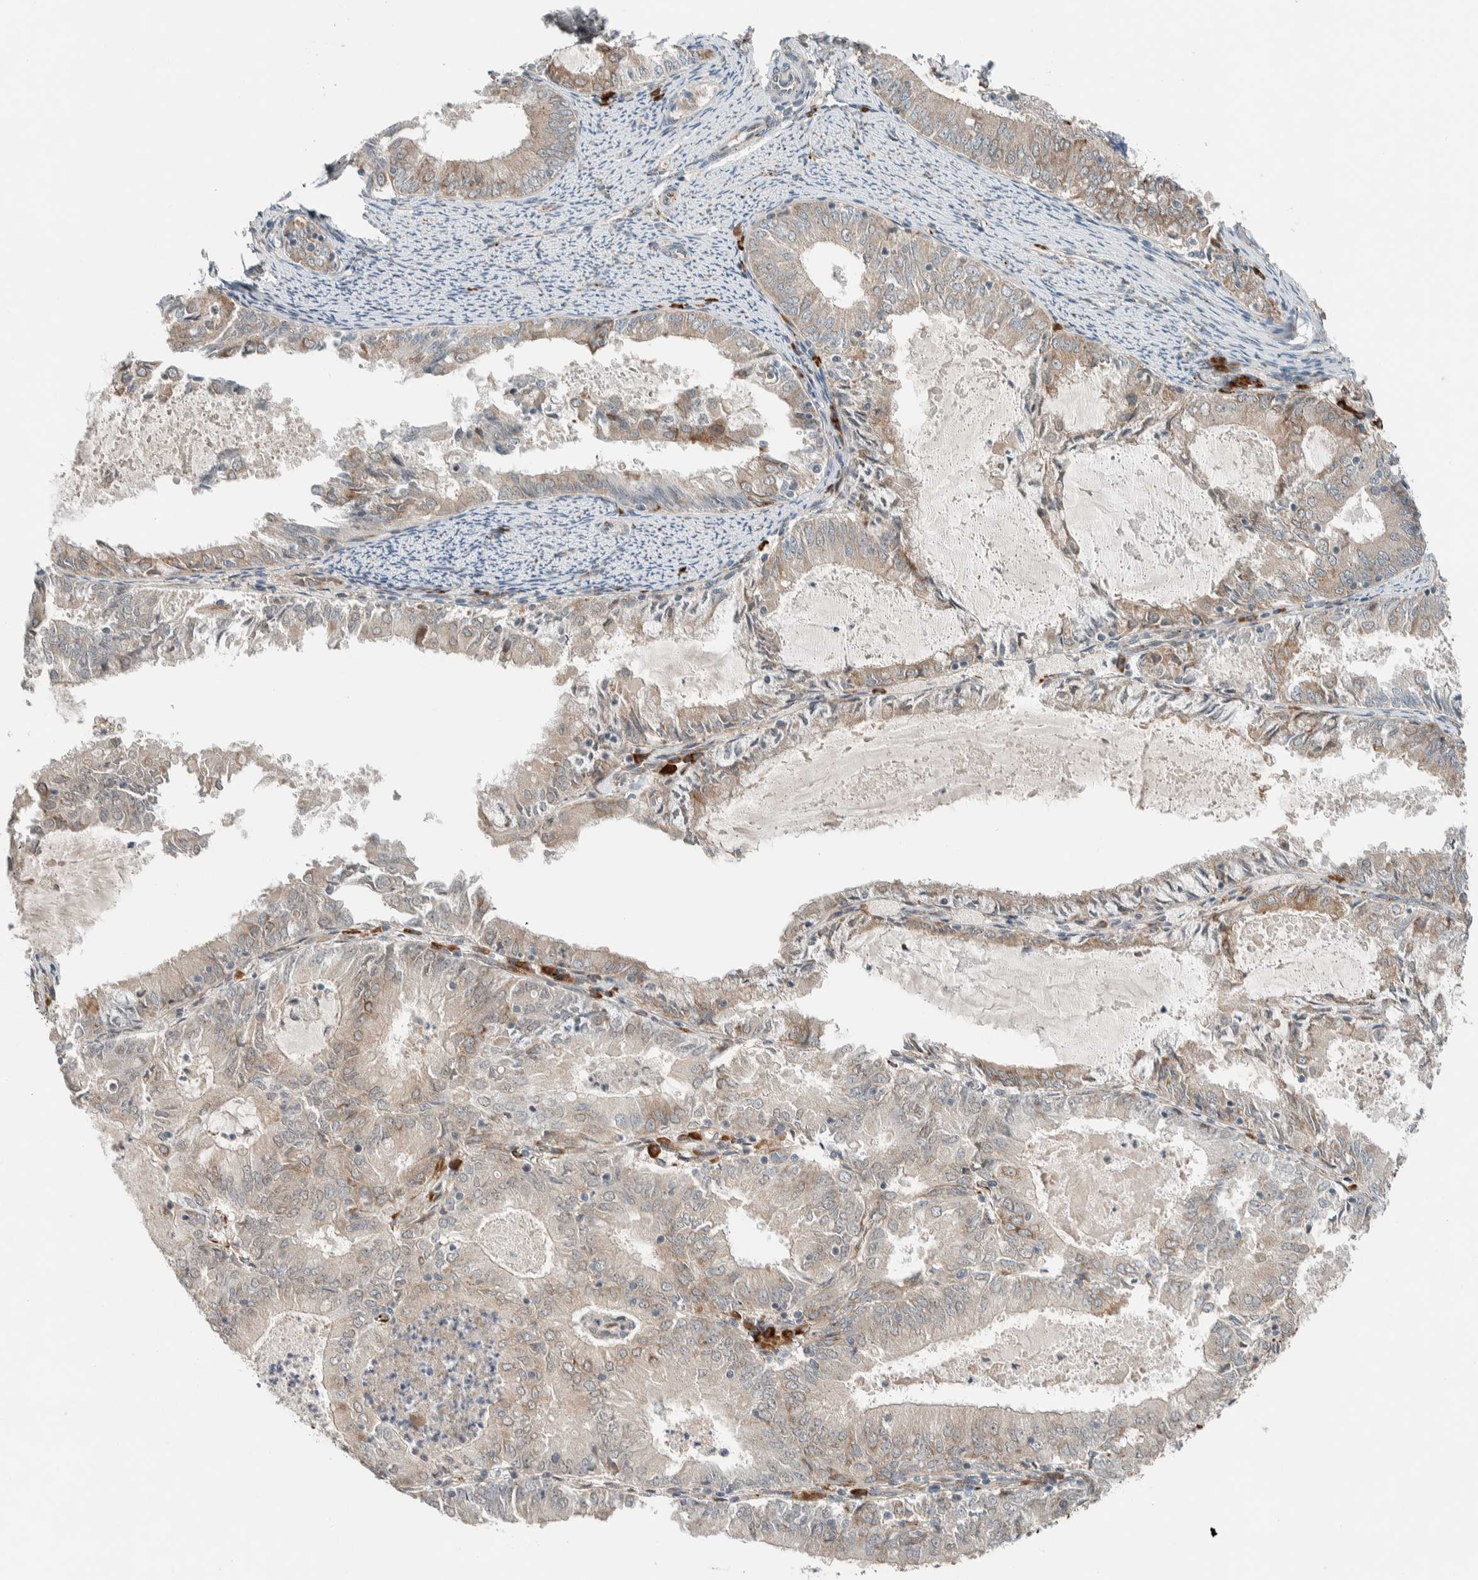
{"staining": {"intensity": "weak", "quantity": "25%-75%", "location": "cytoplasmic/membranous"}, "tissue": "endometrial cancer", "cell_type": "Tumor cells", "image_type": "cancer", "snomed": [{"axis": "morphology", "description": "Adenocarcinoma, NOS"}, {"axis": "topography", "description": "Endometrium"}], "caption": "The immunohistochemical stain shows weak cytoplasmic/membranous expression in tumor cells of adenocarcinoma (endometrial) tissue. Using DAB (brown) and hematoxylin (blue) stains, captured at high magnification using brightfield microscopy.", "gene": "CTBP2", "patient": {"sex": "female", "age": 57}}